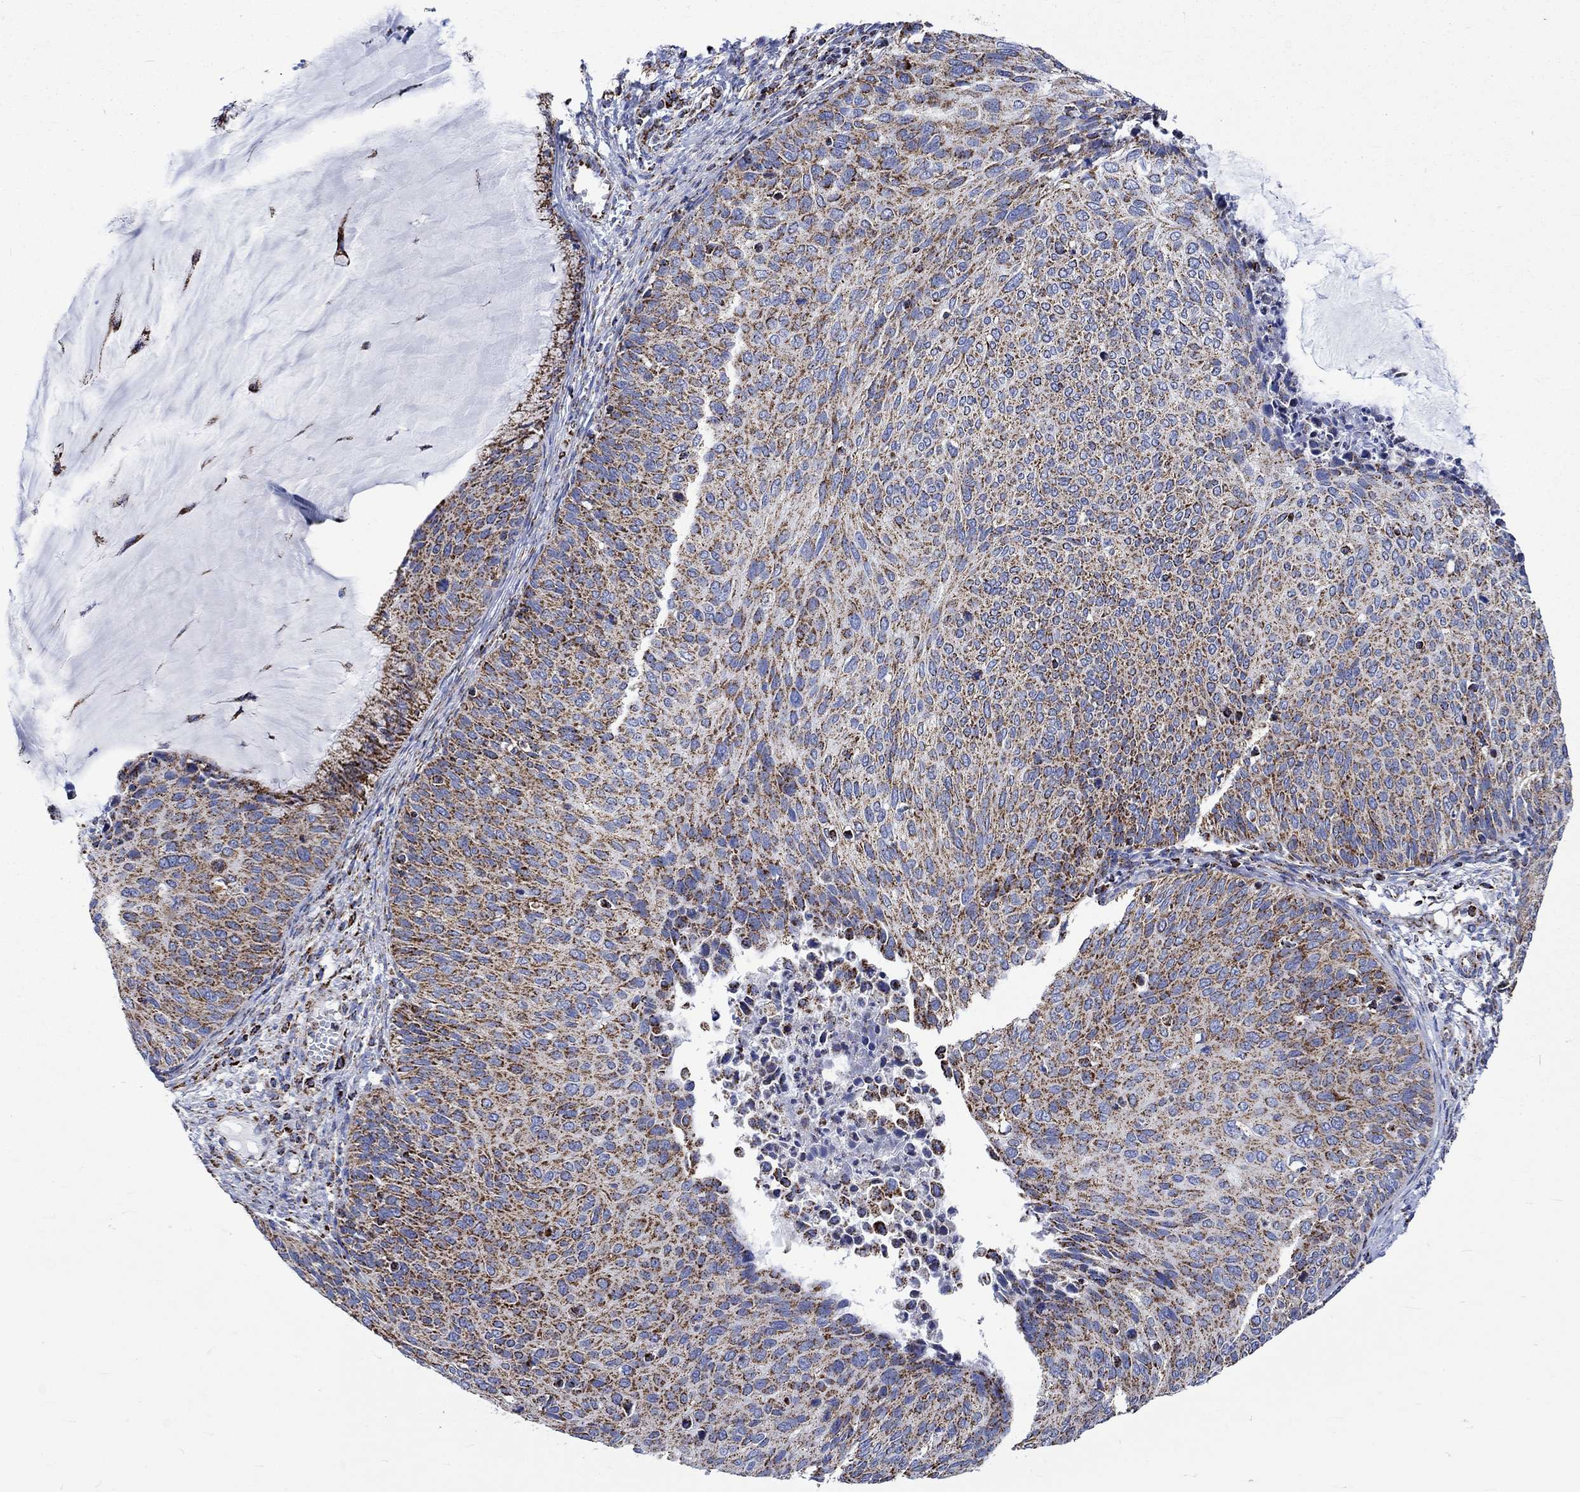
{"staining": {"intensity": "strong", "quantity": "25%-75%", "location": "cytoplasmic/membranous"}, "tissue": "cervical cancer", "cell_type": "Tumor cells", "image_type": "cancer", "snomed": [{"axis": "morphology", "description": "Squamous cell carcinoma, NOS"}, {"axis": "topography", "description": "Cervix"}], "caption": "Immunohistochemical staining of cervical squamous cell carcinoma demonstrates high levels of strong cytoplasmic/membranous positivity in about 25%-75% of tumor cells.", "gene": "RCE1", "patient": {"sex": "female", "age": 36}}